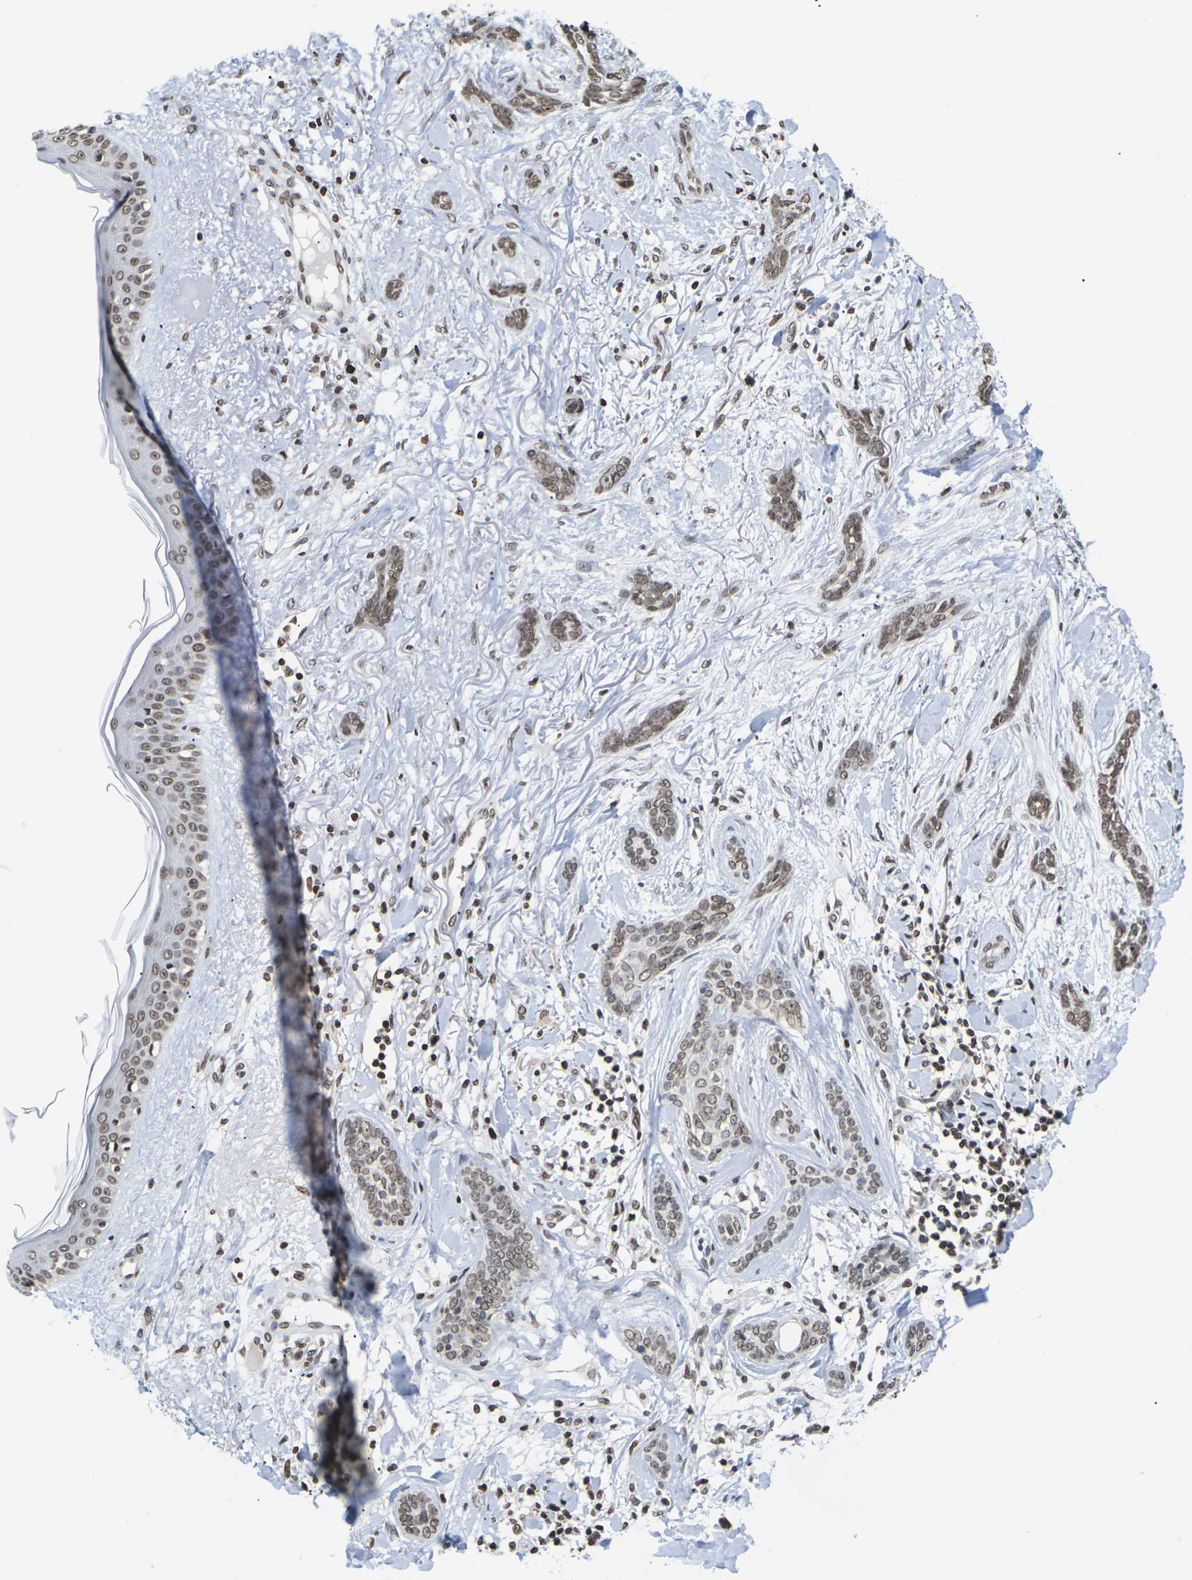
{"staining": {"intensity": "moderate", "quantity": ">75%", "location": "nuclear"}, "tissue": "skin cancer", "cell_type": "Tumor cells", "image_type": "cancer", "snomed": [{"axis": "morphology", "description": "Basal cell carcinoma"}, {"axis": "morphology", "description": "Adnexal tumor, benign"}, {"axis": "topography", "description": "Skin"}], "caption": "Protein expression analysis of skin basal cell carcinoma shows moderate nuclear positivity in about >75% of tumor cells. (brown staining indicates protein expression, while blue staining denotes nuclei).", "gene": "ETV5", "patient": {"sex": "female", "age": 42}}